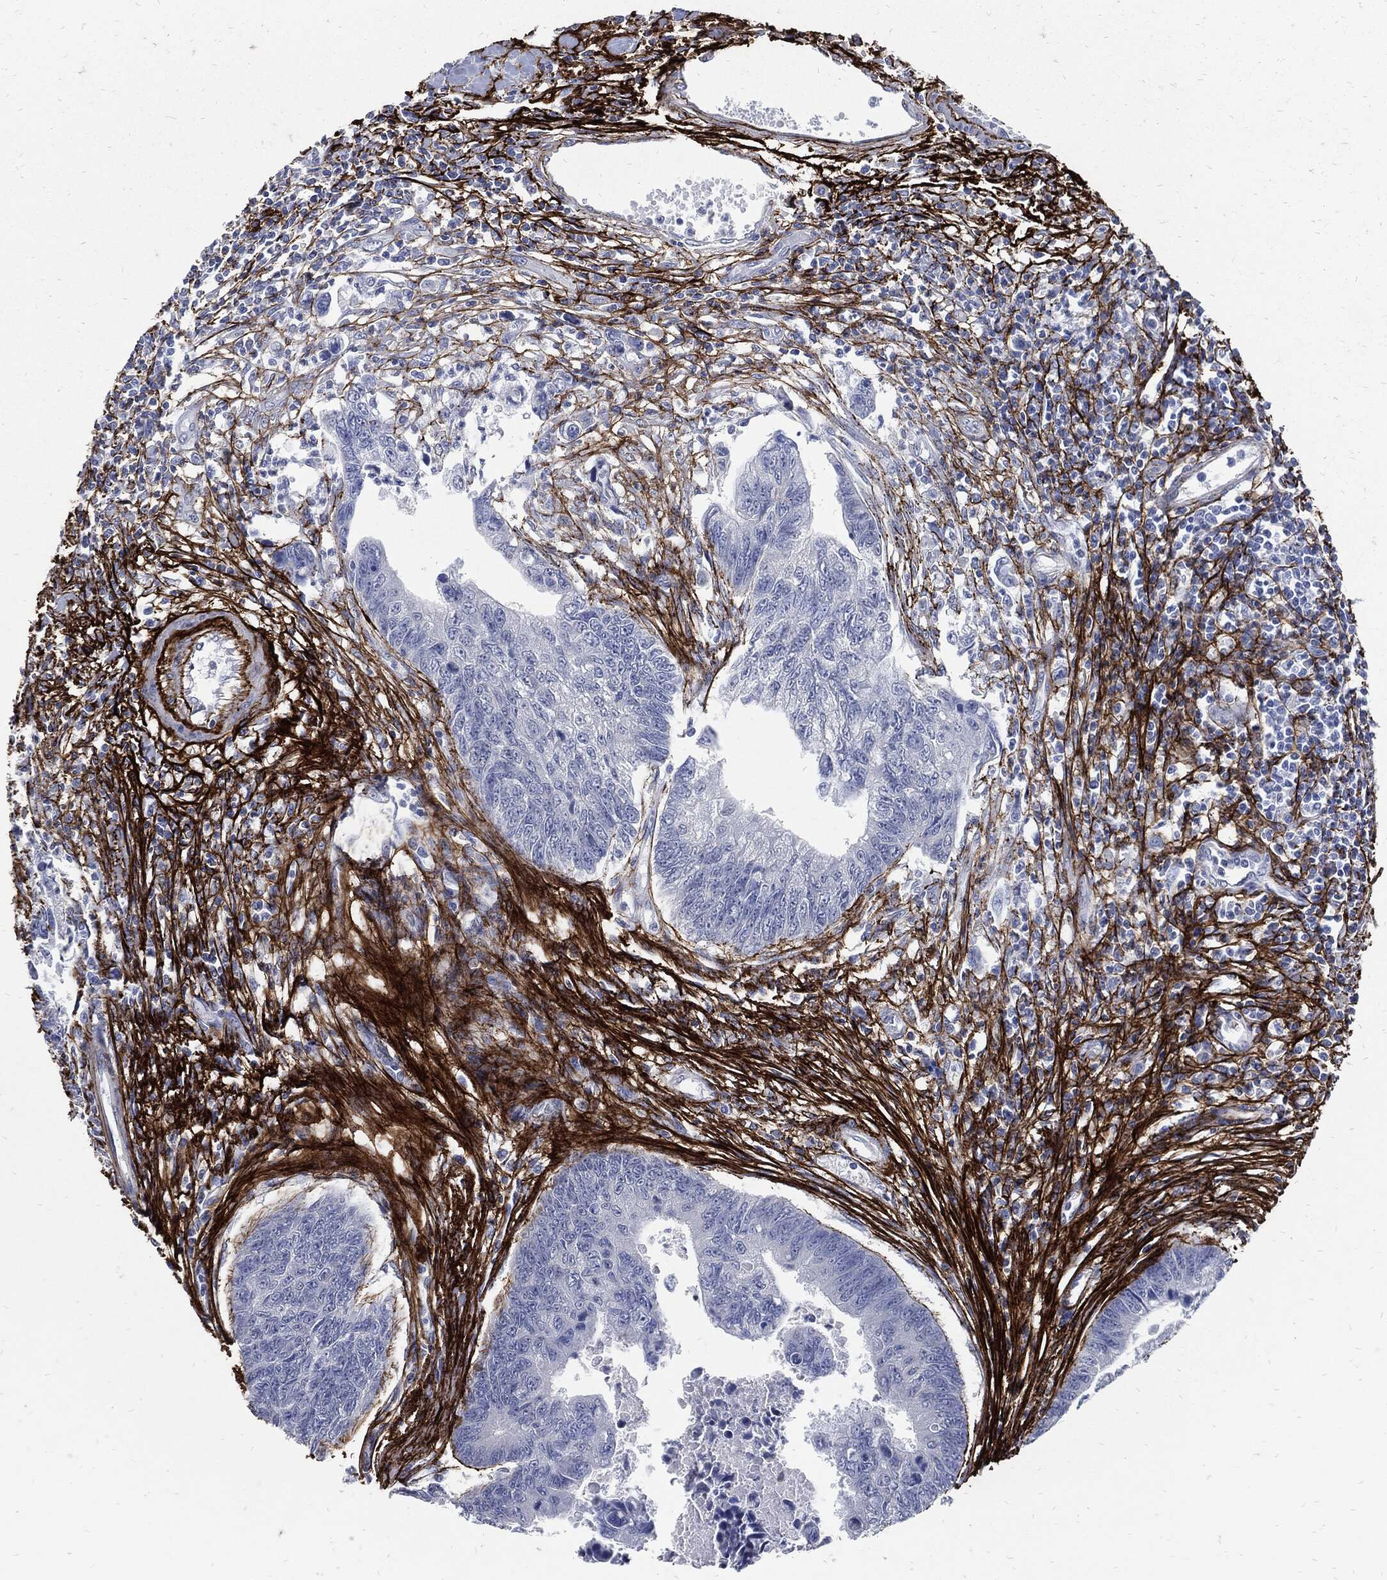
{"staining": {"intensity": "negative", "quantity": "none", "location": "none"}, "tissue": "colorectal cancer", "cell_type": "Tumor cells", "image_type": "cancer", "snomed": [{"axis": "morphology", "description": "Adenocarcinoma, NOS"}, {"axis": "topography", "description": "Colon"}], "caption": "Tumor cells are negative for brown protein staining in colorectal cancer (adenocarcinoma).", "gene": "FBN1", "patient": {"sex": "female", "age": 65}}